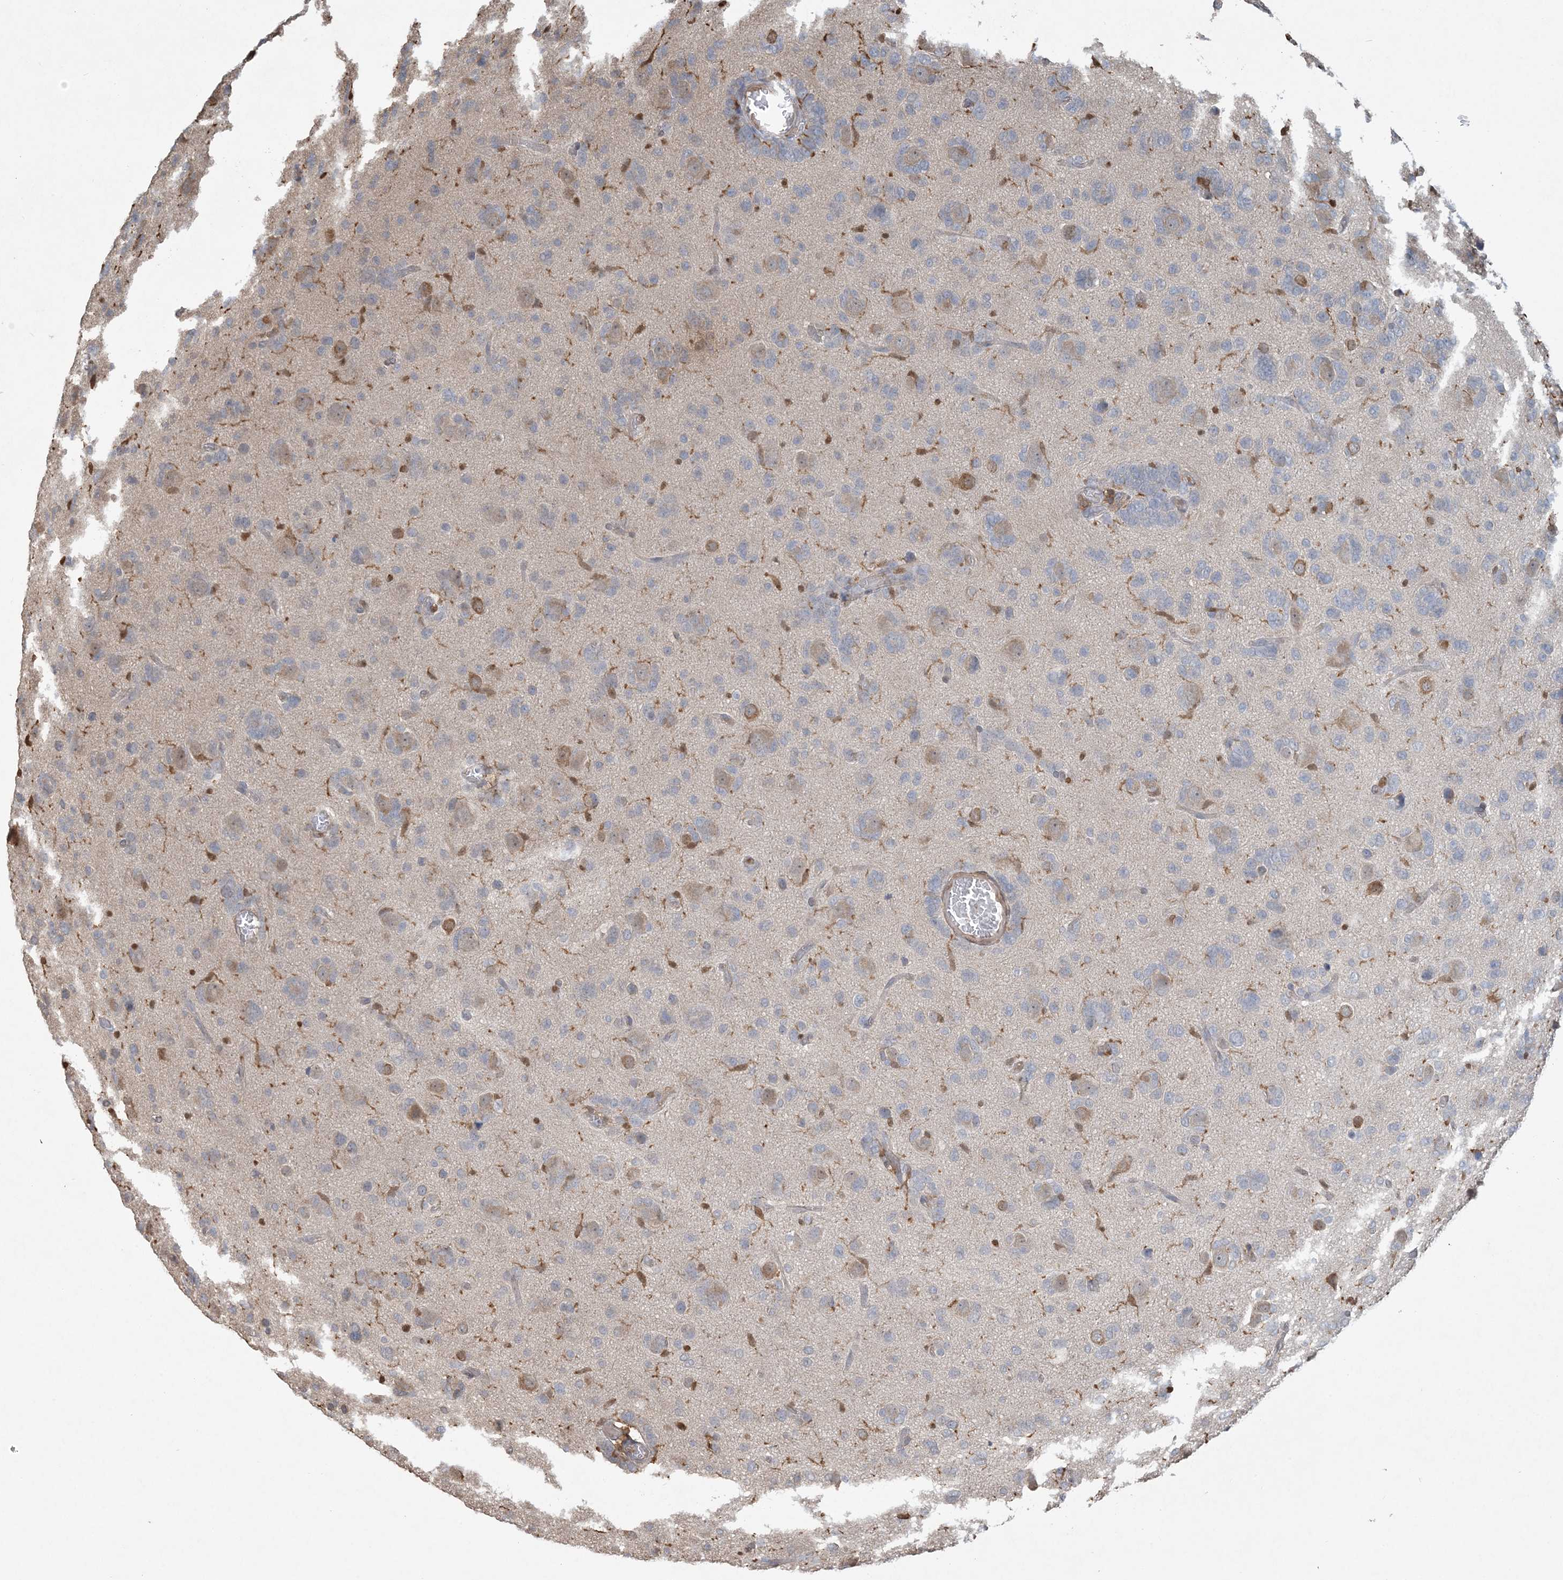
{"staining": {"intensity": "moderate", "quantity": "<25%", "location": "cytoplasmic/membranous"}, "tissue": "glioma", "cell_type": "Tumor cells", "image_type": "cancer", "snomed": [{"axis": "morphology", "description": "Glioma, malignant, High grade"}, {"axis": "topography", "description": "Brain"}], "caption": "This image reveals glioma stained with IHC to label a protein in brown. The cytoplasmic/membranous of tumor cells show moderate positivity for the protein. Nuclei are counter-stained blue.", "gene": "TMSB4X", "patient": {"sex": "female", "age": 59}}